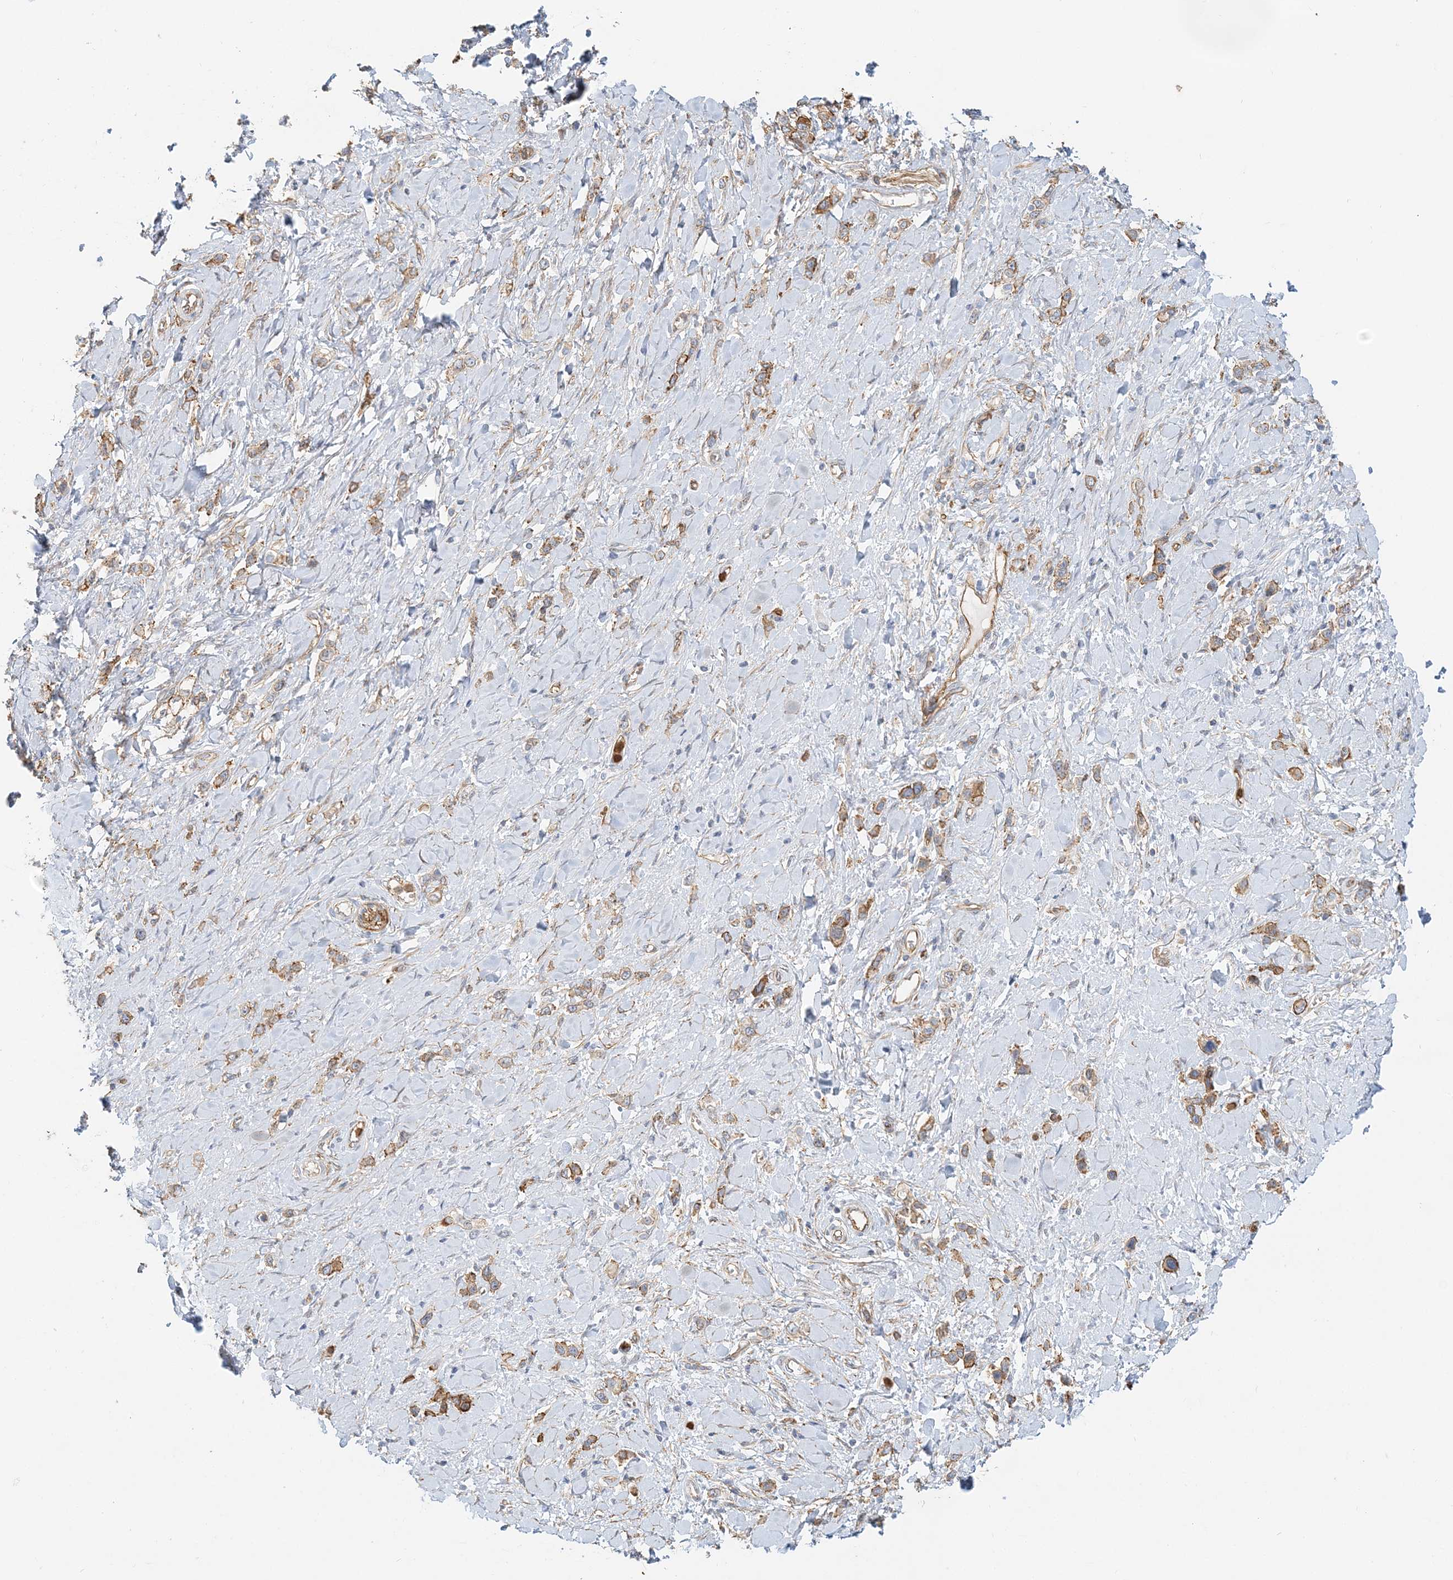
{"staining": {"intensity": "moderate", "quantity": ">75%", "location": "cytoplasmic/membranous"}, "tissue": "stomach cancer", "cell_type": "Tumor cells", "image_type": "cancer", "snomed": [{"axis": "morphology", "description": "Normal tissue, NOS"}, {"axis": "morphology", "description": "Adenocarcinoma, NOS"}, {"axis": "topography", "description": "Stomach, upper"}, {"axis": "topography", "description": "Stomach"}], "caption": "Approximately >75% of tumor cells in human stomach cancer (adenocarcinoma) show moderate cytoplasmic/membranous protein staining as visualized by brown immunohistochemical staining.", "gene": "DNAH1", "patient": {"sex": "female", "age": 65}}